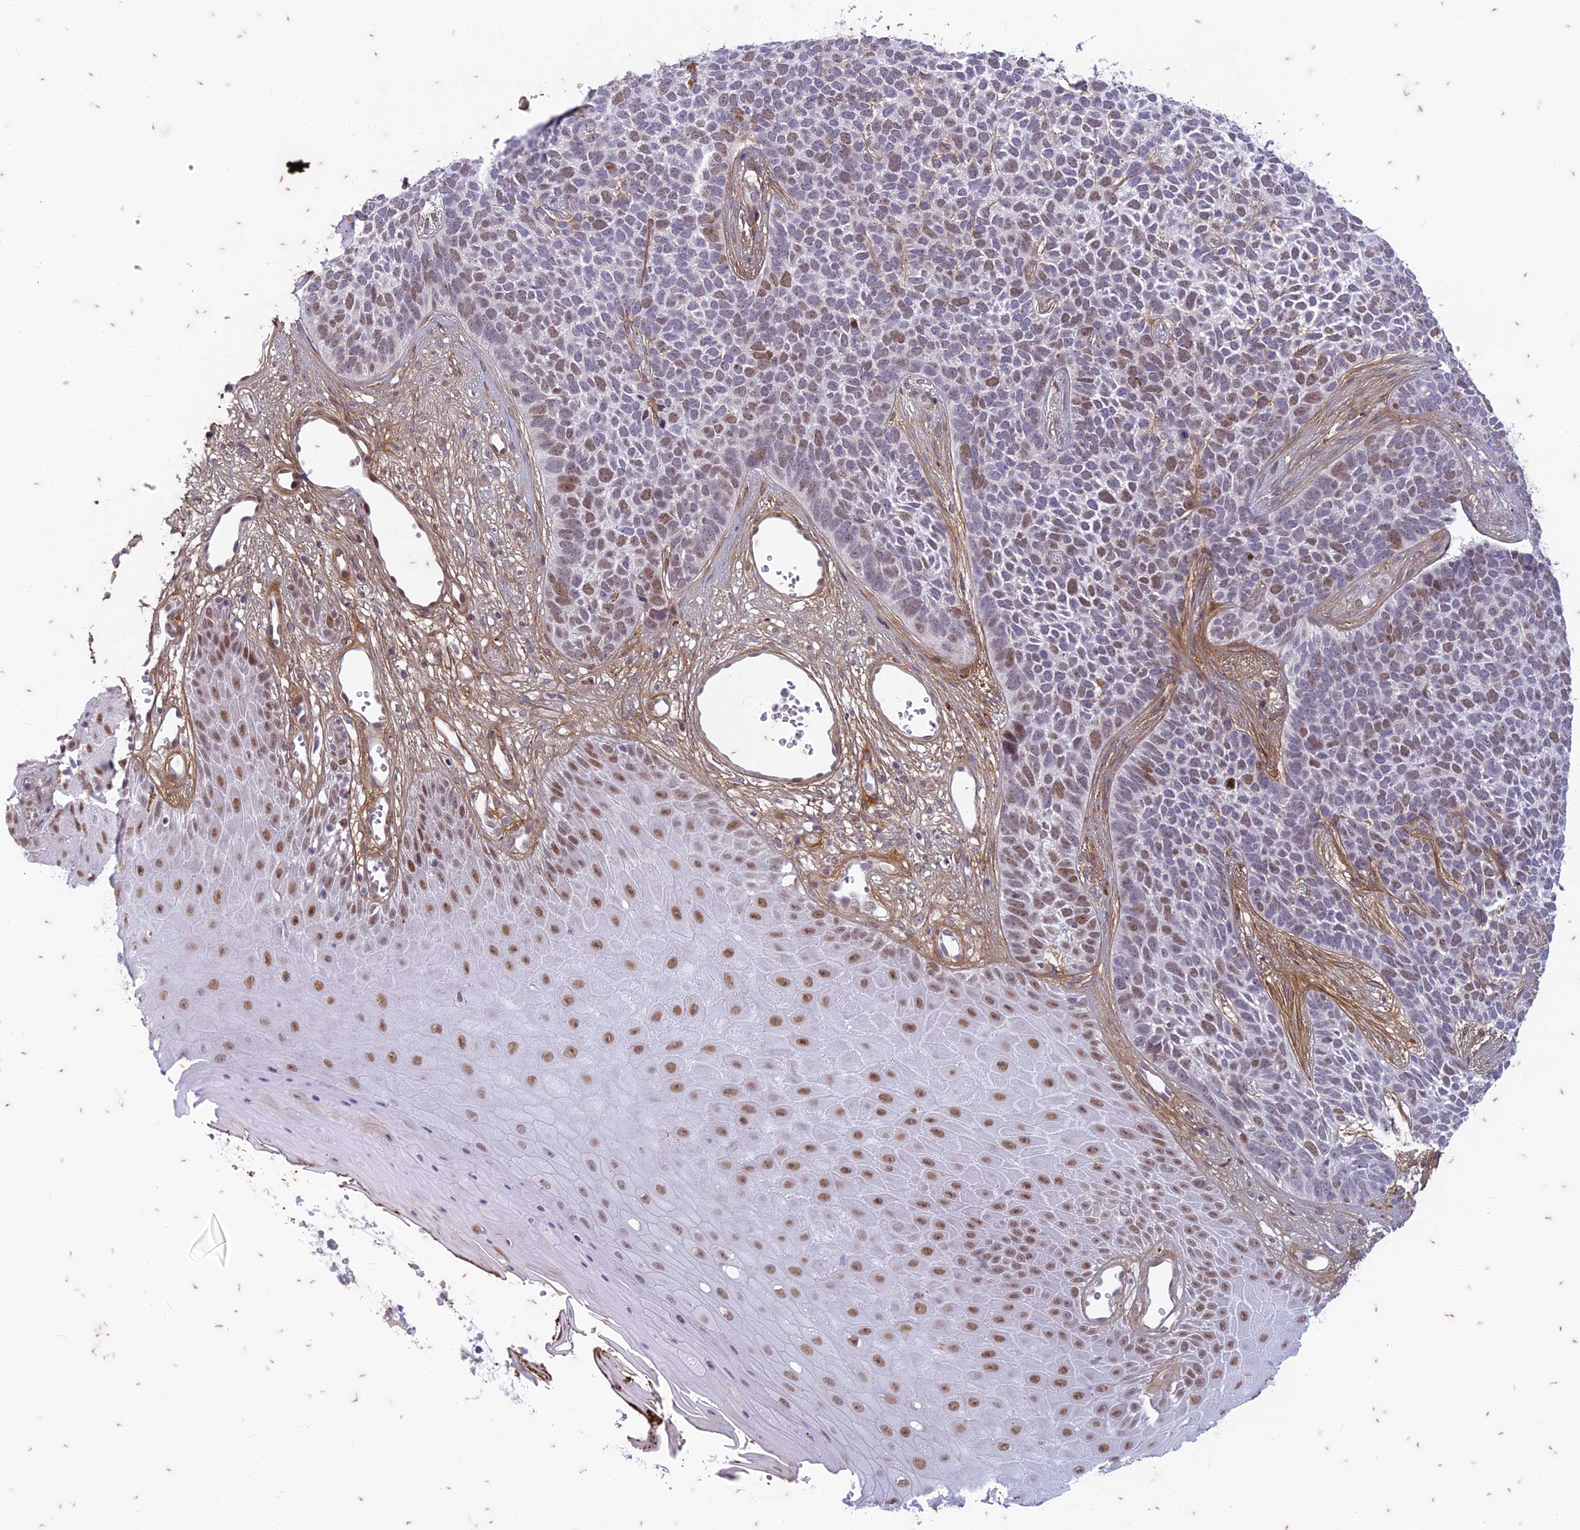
{"staining": {"intensity": "moderate", "quantity": "25%-75%", "location": "nuclear"}, "tissue": "skin cancer", "cell_type": "Tumor cells", "image_type": "cancer", "snomed": [{"axis": "morphology", "description": "Basal cell carcinoma"}, {"axis": "topography", "description": "Skin"}], "caption": "Immunohistochemistry of basal cell carcinoma (skin) demonstrates medium levels of moderate nuclear expression in approximately 25%-75% of tumor cells. Ihc stains the protein of interest in brown and the nuclei are stained blue.", "gene": "PABPN1L", "patient": {"sex": "female", "age": 84}}